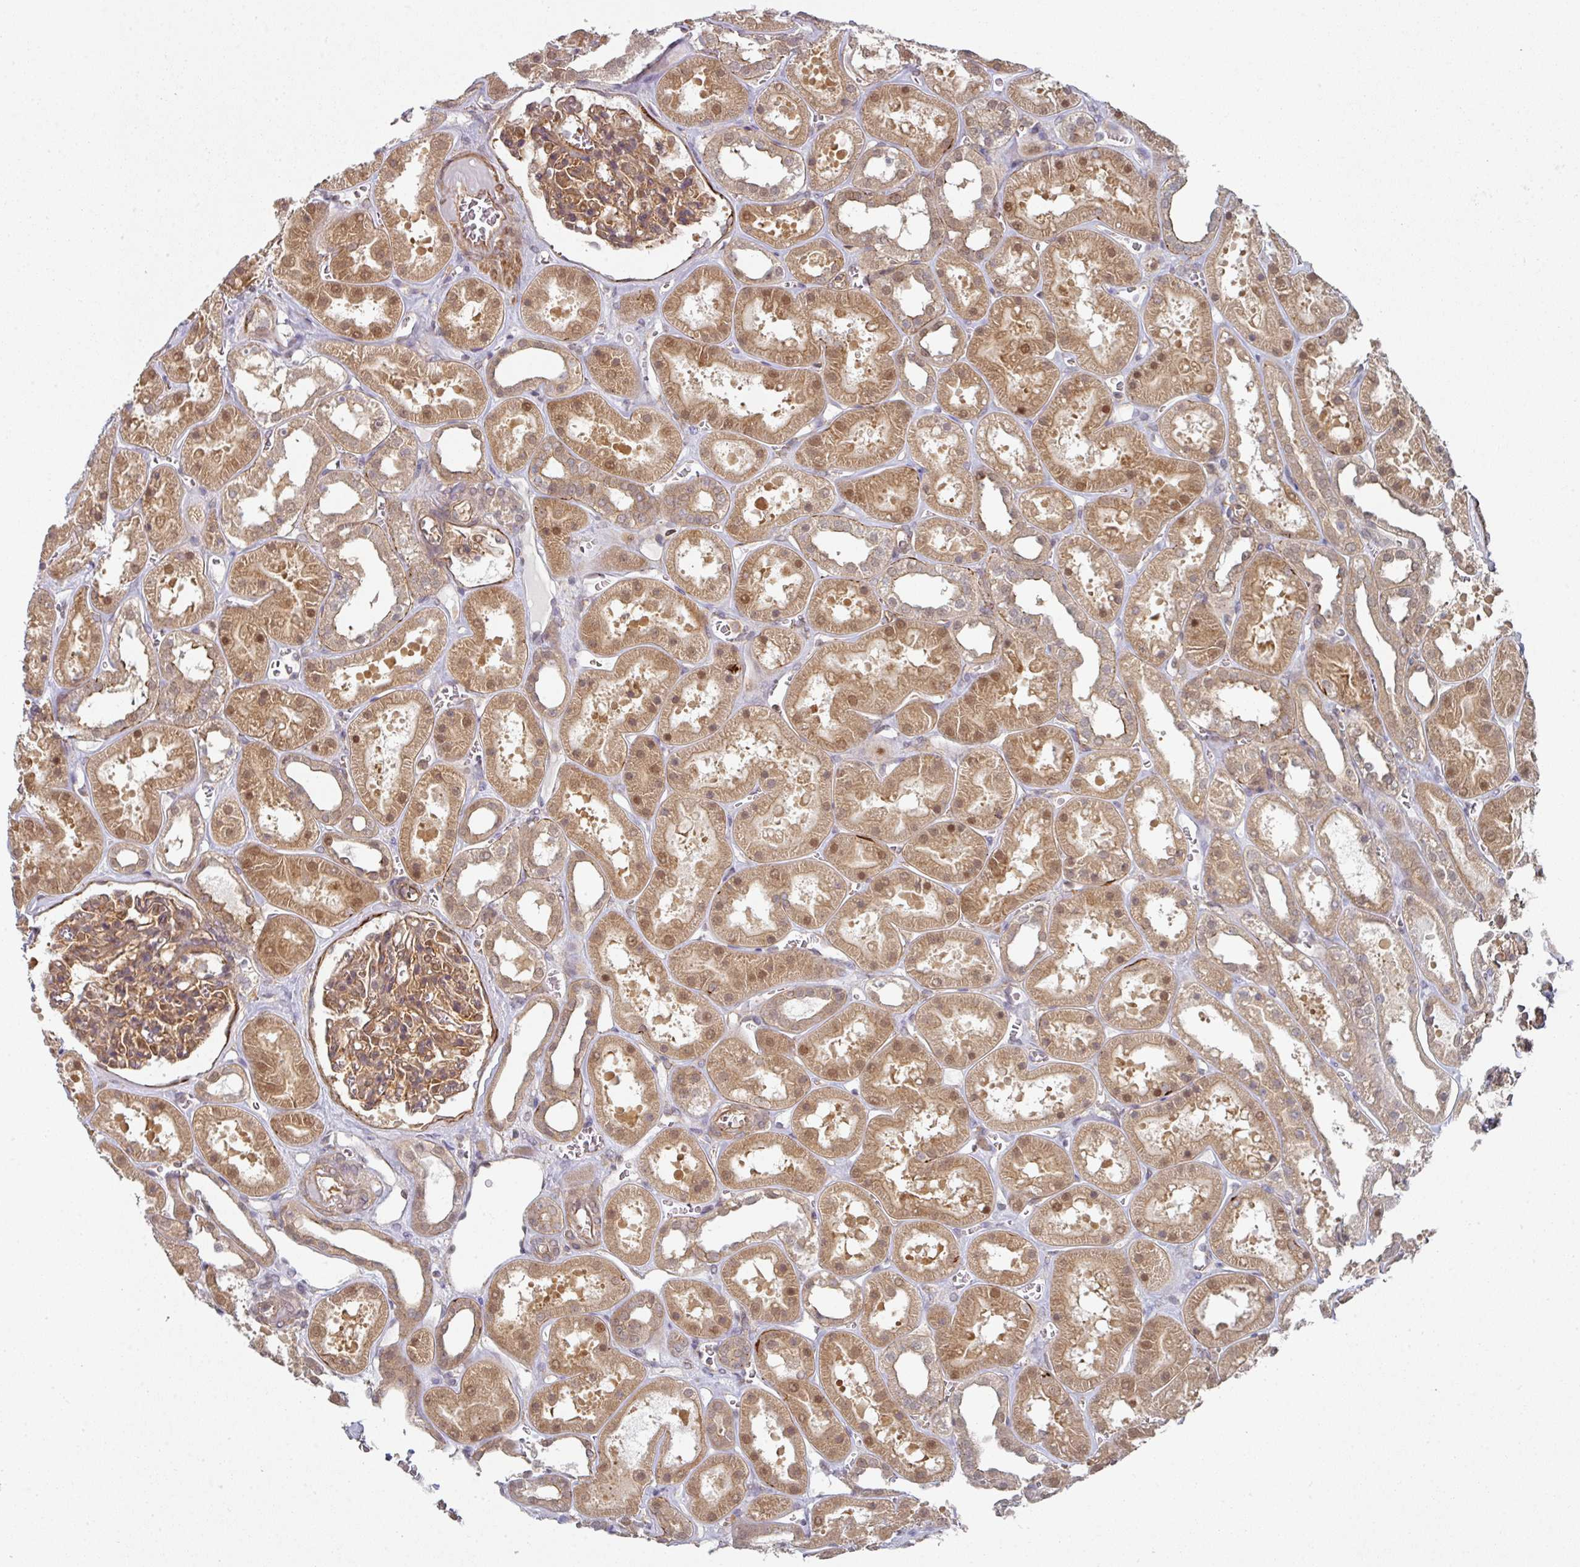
{"staining": {"intensity": "moderate", "quantity": ">75%", "location": "cytoplasmic/membranous,nuclear"}, "tissue": "kidney", "cell_type": "Cells in glomeruli", "image_type": "normal", "snomed": [{"axis": "morphology", "description": "Normal tissue, NOS"}, {"axis": "topography", "description": "Kidney"}], "caption": "Protein staining shows moderate cytoplasmic/membranous,nuclear positivity in about >75% of cells in glomeruli in benign kidney.", "gene": "PSME3IP1", "patient": {"sex": "female", "age": 41}}